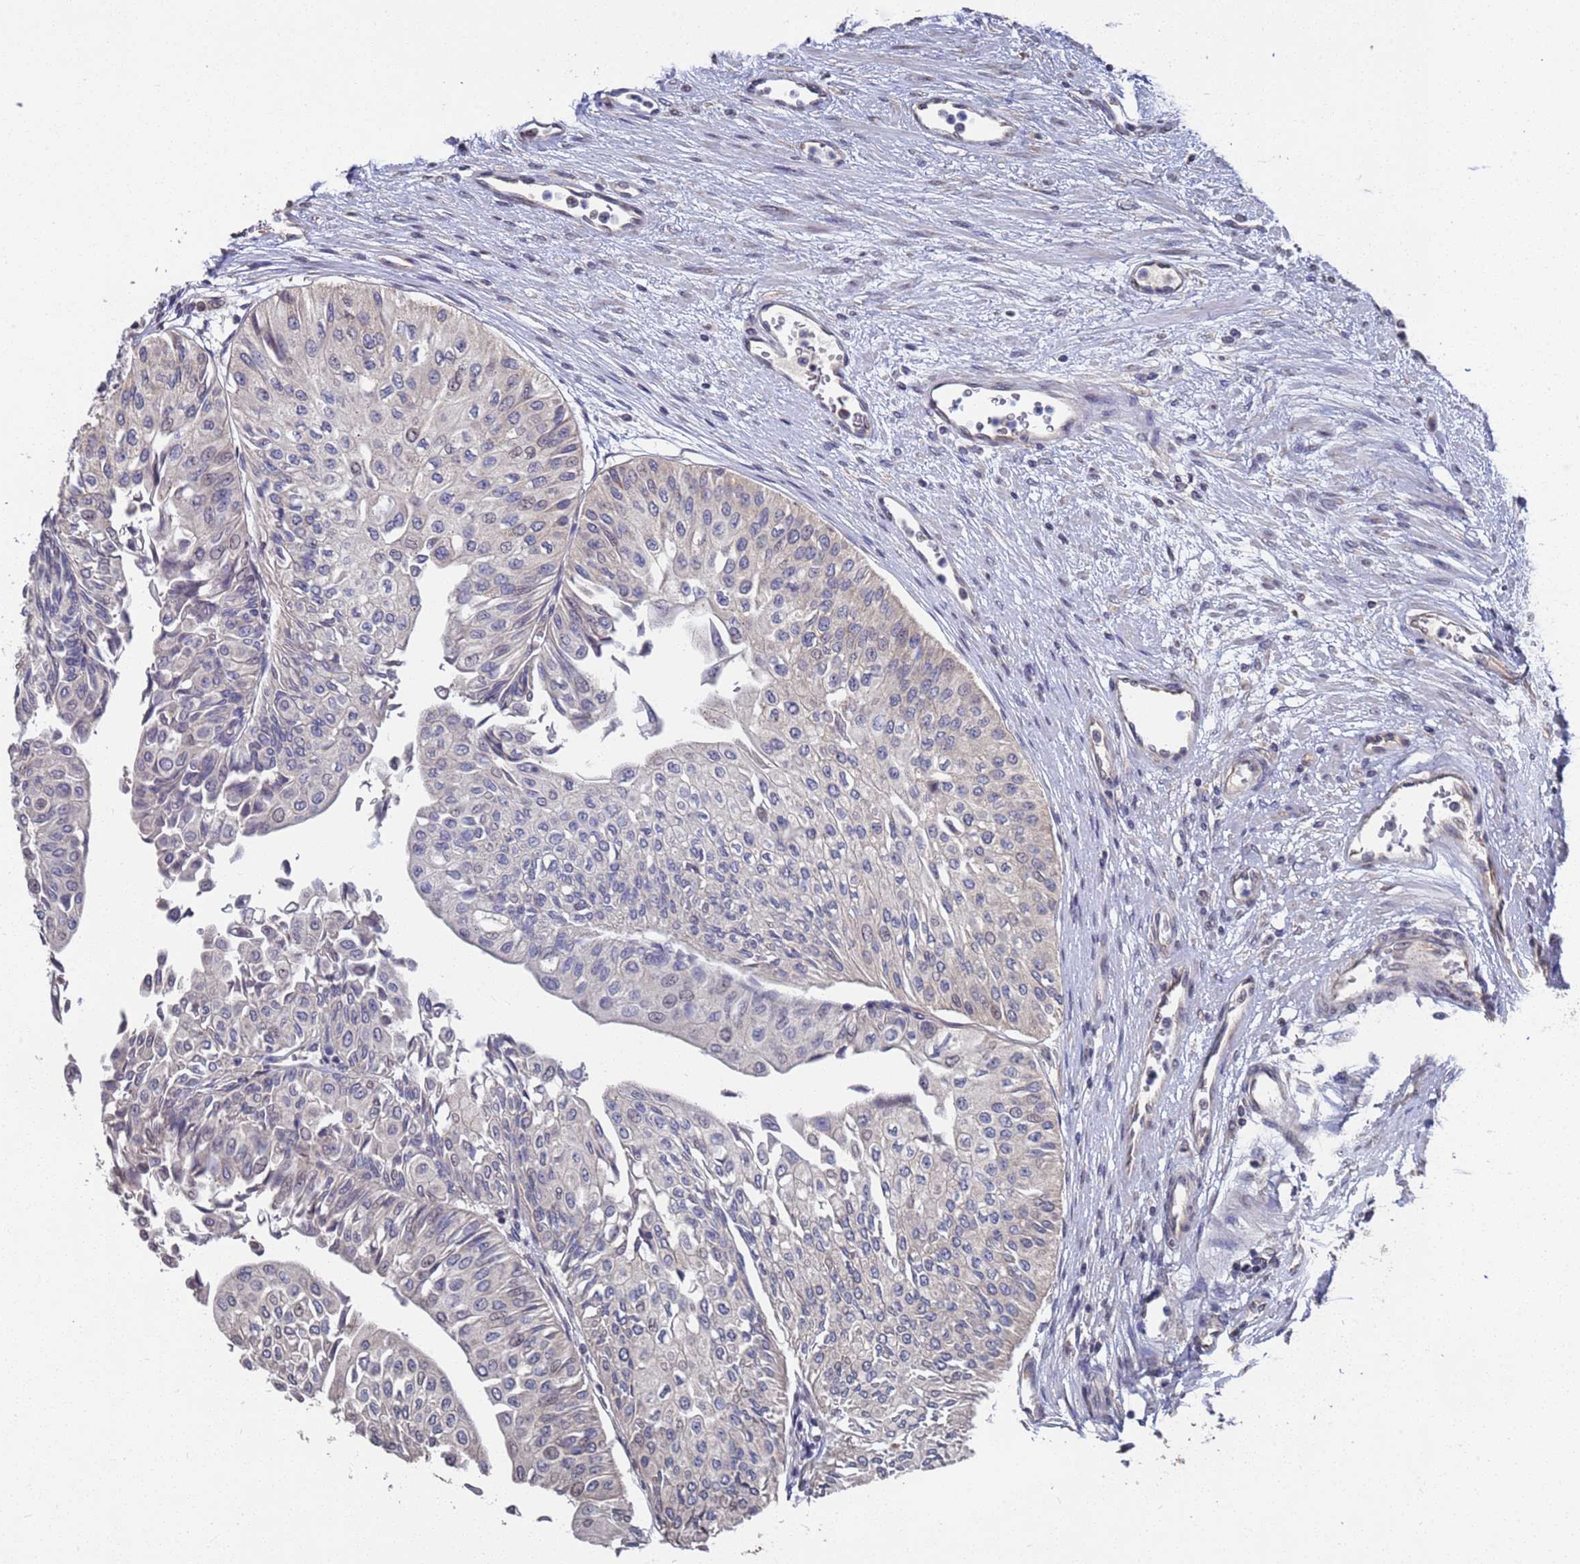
{"staining": {"intensity": "negative", "quantity": "none", "location": "none"}, "tissue": "urothelial cancer", "cell_type": "Tumor cells", "image_type": "cancer", "snomed": [{"axis": "morphology", "description": "Urothelial carcinoma, Low grade"}, {"axis": "topography", "description": "Urinary bladder"}], "caption": "Immunohistochemistry (IHC) image of neoplastic tissue: human urothelial cancer stained with DAB shows no significant protein positivity in tumor cells.", "gene": "CFAP119", "patient": {"sex": "male", "age": 67}}